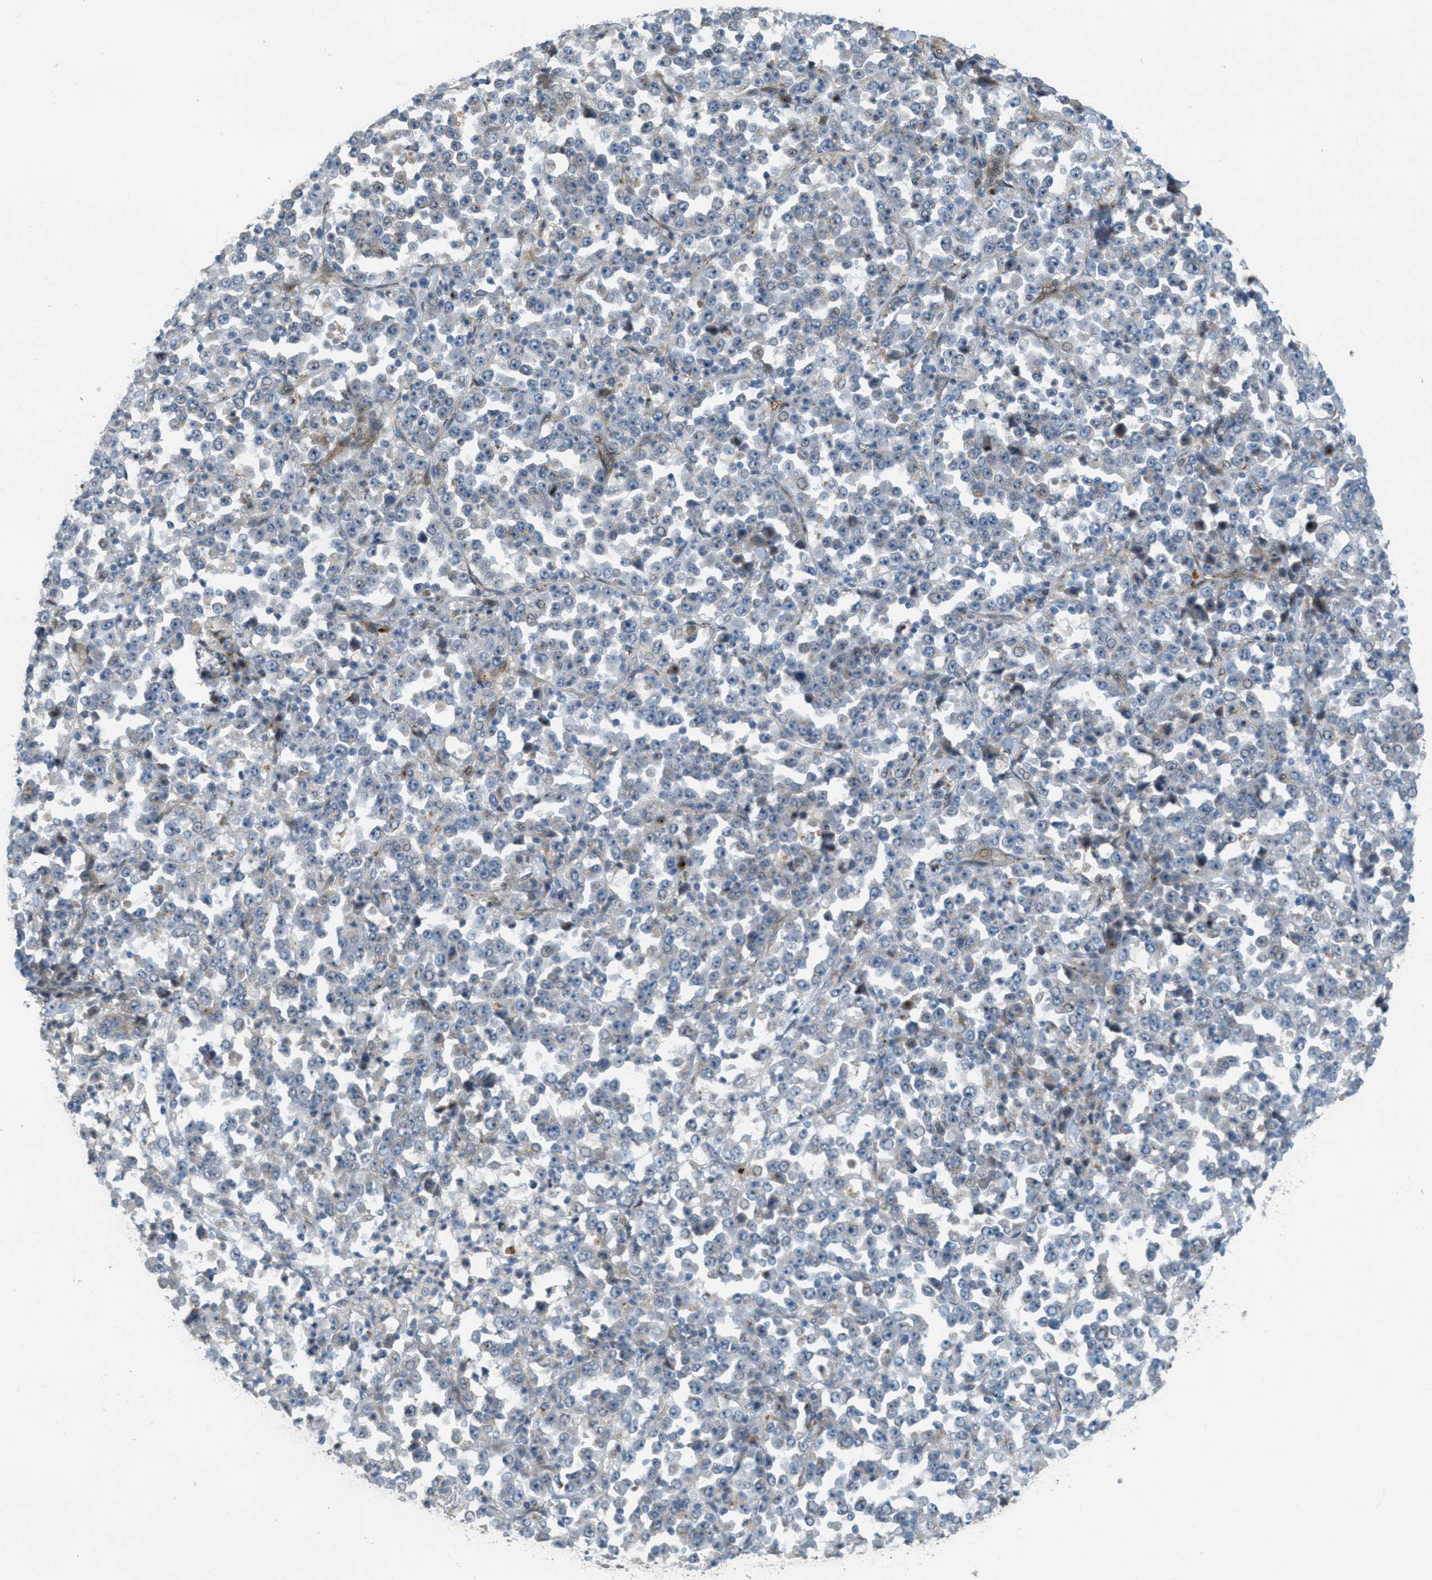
{"staining": {"intensity": "negative", "quantity": "none", "location": "none"}, "tissue": "stomach cancer", "cell_type": "Tumor cells", "image_type": "cancer", "snomed": [{"axis": "morphology", "description": "Normal tissue, NOS"}, {"axis": "morphology", "description": "Adenocarcinoma, NOS"}, {"axis": "topography", "description": "Stomach, upper"}, {"axis": "topography", "description": "Stomach"}], "caption": "An immunohistochemistry (IHC) photomicrograph of adenocarcinoma (stomach) is shown. There is no staining in tumor cells of adenocarcinoma (stomach).", "gene": "ZFPL1", "patient": {"sex": "male", "age": 59}}